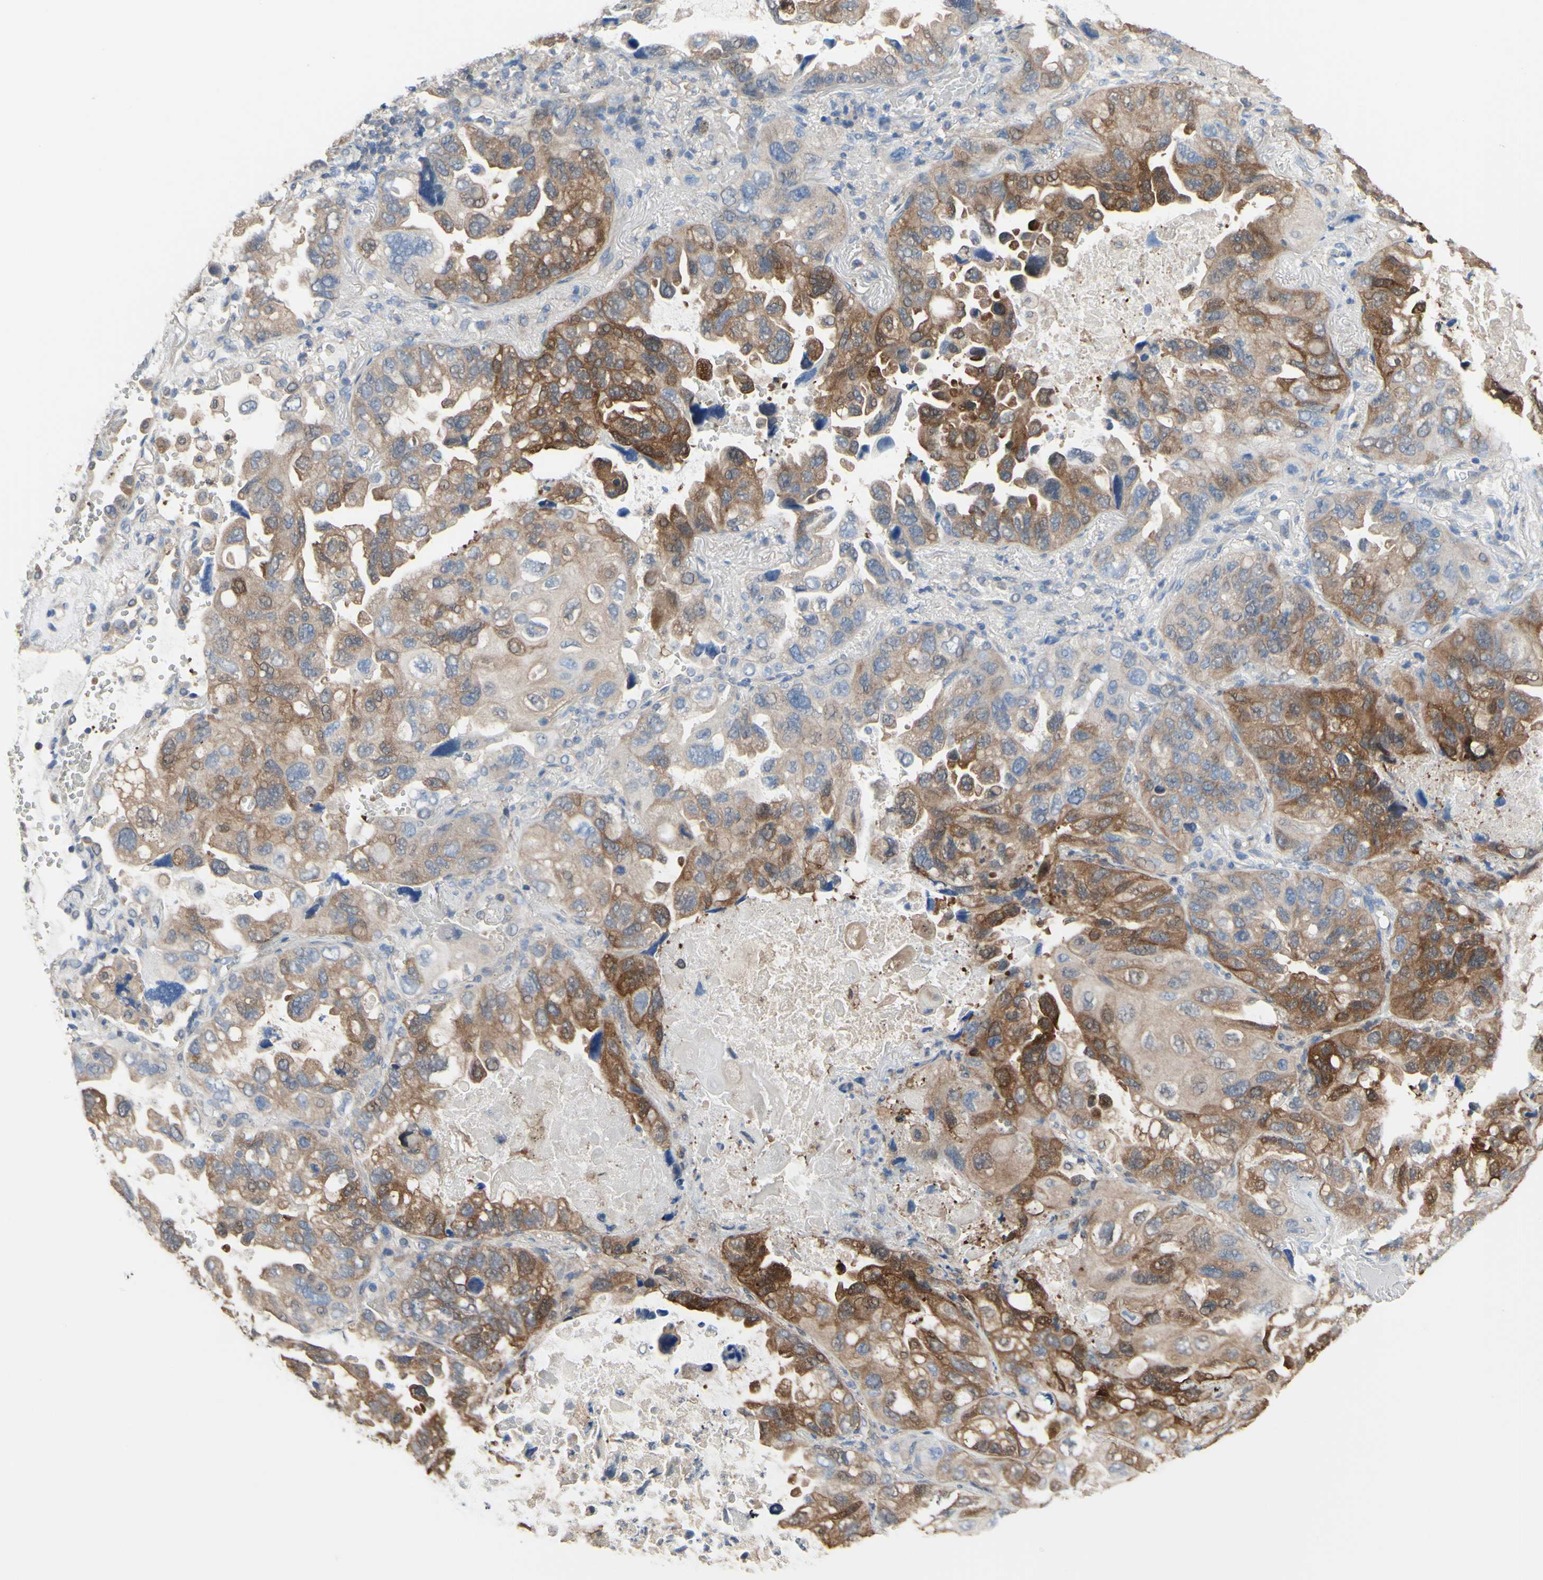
{"staining": {"intensity": "moderate", "quantity": ">75%", "location": "cytoplasmic/membranous"}, "tissue": "lung cancer", "cell_type": "Tumor cells", "image_type": "cancer", "snomed": [{"axis": "morphology", "description": "Squamous cell carcinoma, NOS"}, {"axis": "topography", "description": "Lung"}], "caption": "Immunohistochemical staining of human squamous cell carcinoma (lung) shows moderate cytoplasmic/membranous protein expression in approximately >75% of tumor cells. (DAB (3,3'-diaminobenzidine) IHC with brightfield microscopy, high magnification).", "gene": "UPK3B", "patient": {"sex": "female", "age": 73}}